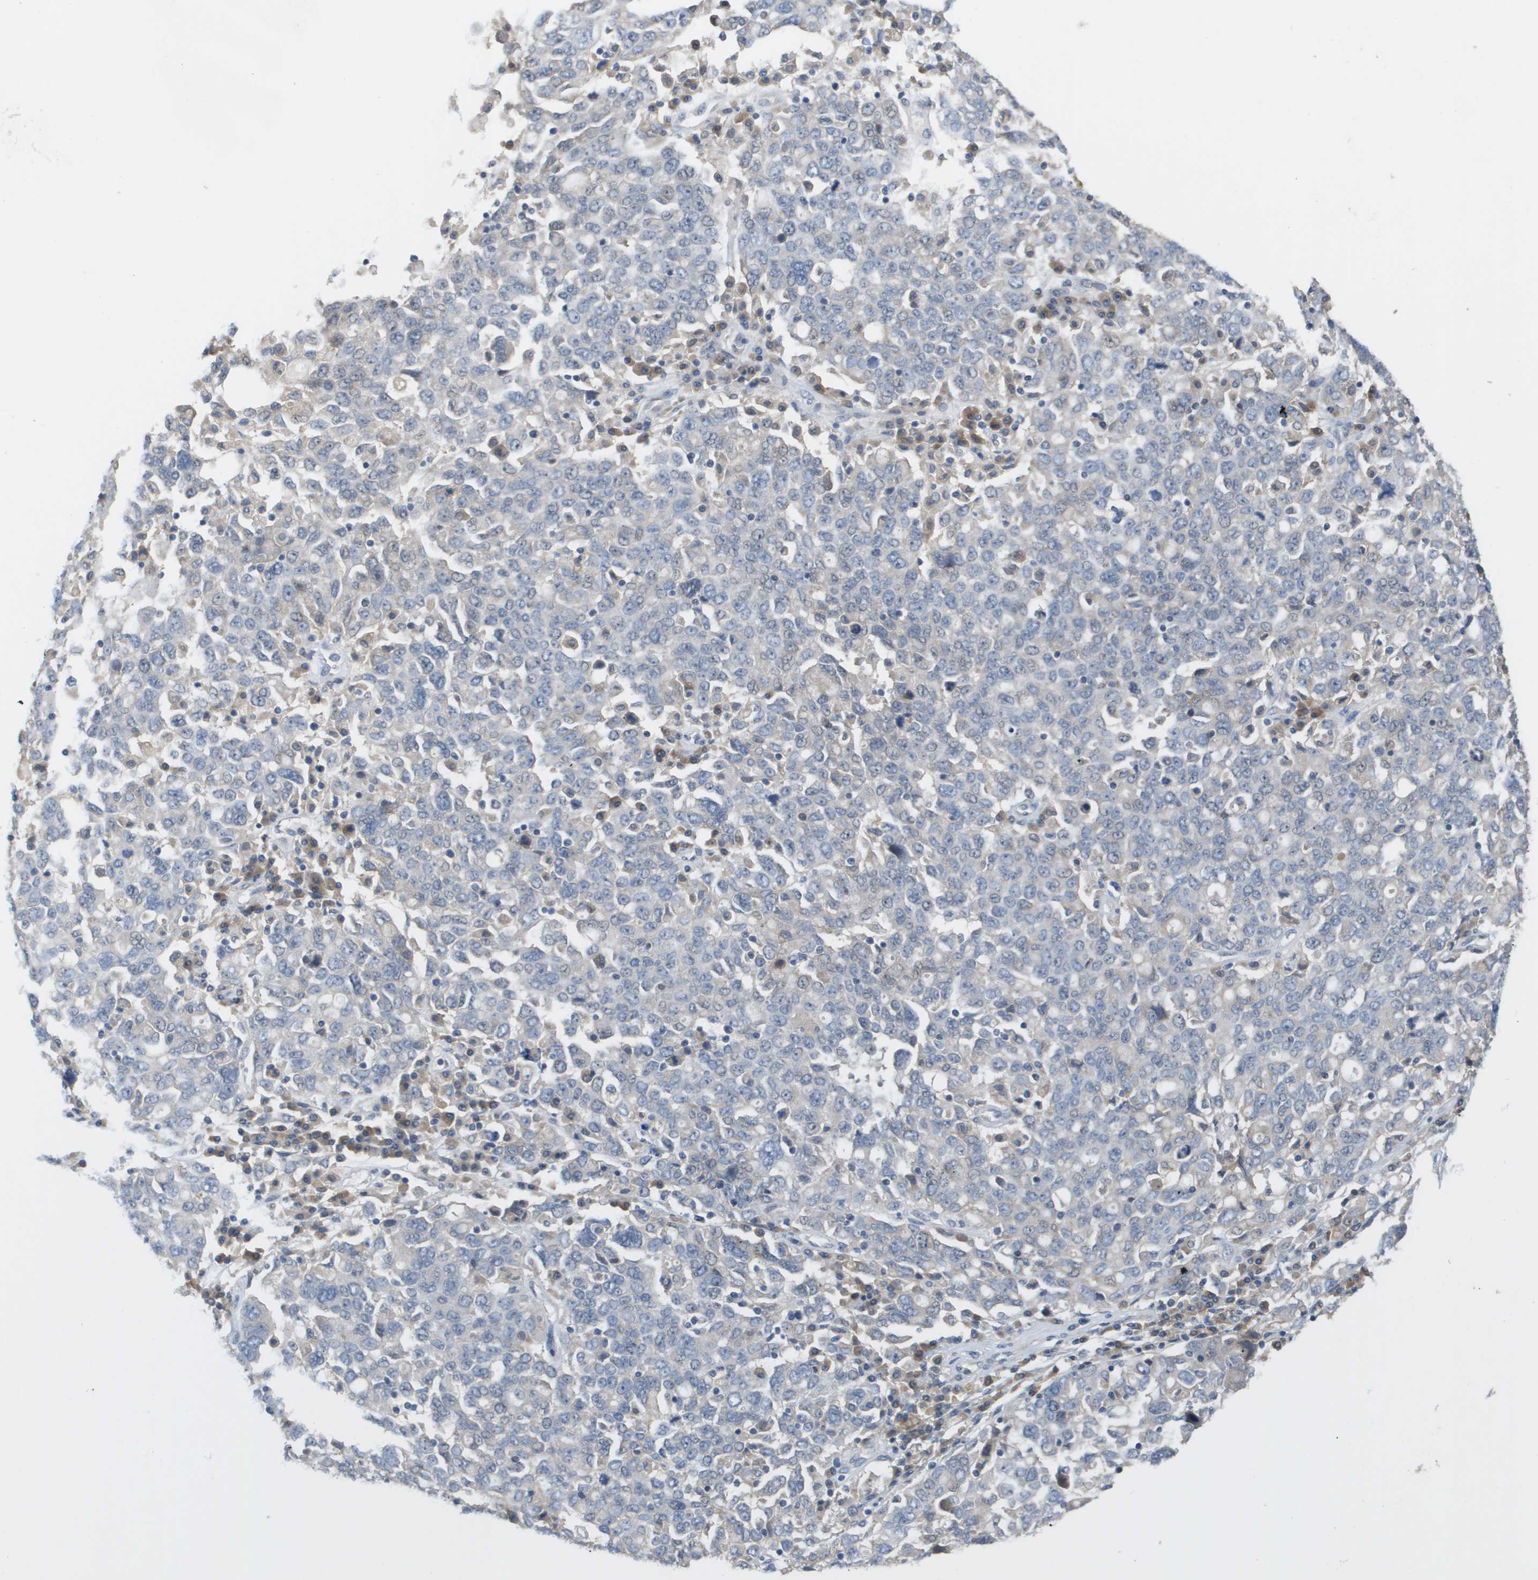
{"staining": {"intensity": "negative", "quantity": "none", "location": "none"}, "tissue": "ovarian cancer", "cell_type": "Tumor cells", "image_type": "cancer", "snomed": [{"axis": "morphology", "description": "Carcinoma, endometroid"}, {"axis": "topography", "description": "Ovary"}], "caption": "Tumor cells are negative for protein expression in human ovarian endometroid carcinoma. (DAB immunohistochemistry (IHC), high magnification).", "gene": "UBA5", "patient": {"sex": "female", "age": 62}}